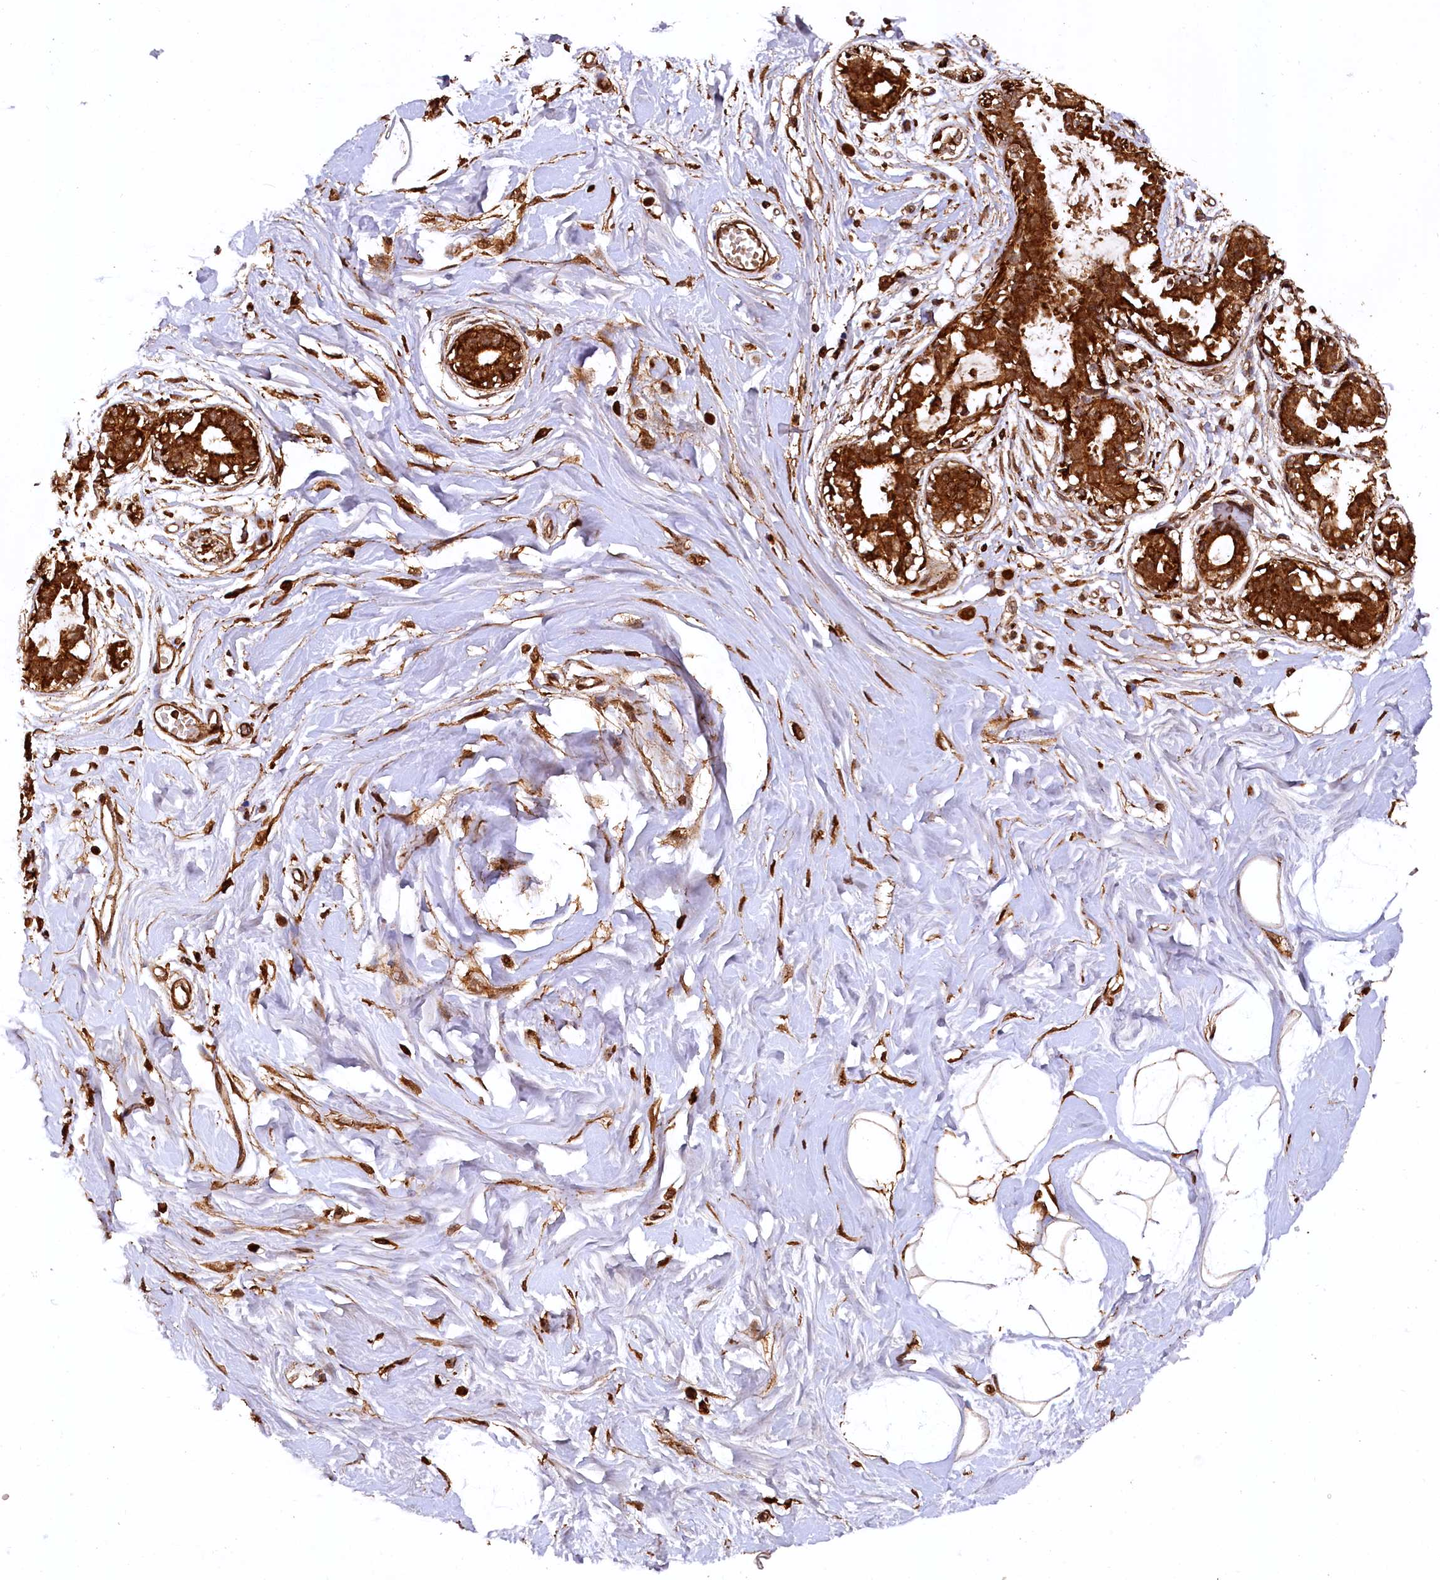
{"staining": {"intensity": "weak", "quantity": "25%-75%", "location": "cytoplasmic/membranous"}, "tissue": "breast", "cell_type": "Adipocytes", "image_type": "normal", "snomed": [{"axis": "morphology", "description": "Normal tissue, NOS"}, {"axis": "topography", "description": "Breast"}], "caption": "Weak cytoplasmic/membranous staining for a protein is appreciated in about 25%-75% of adipocytes of normal breast using IHC.", "gene": "STUB1", "patient": {"sex": "female", "age": 45}}